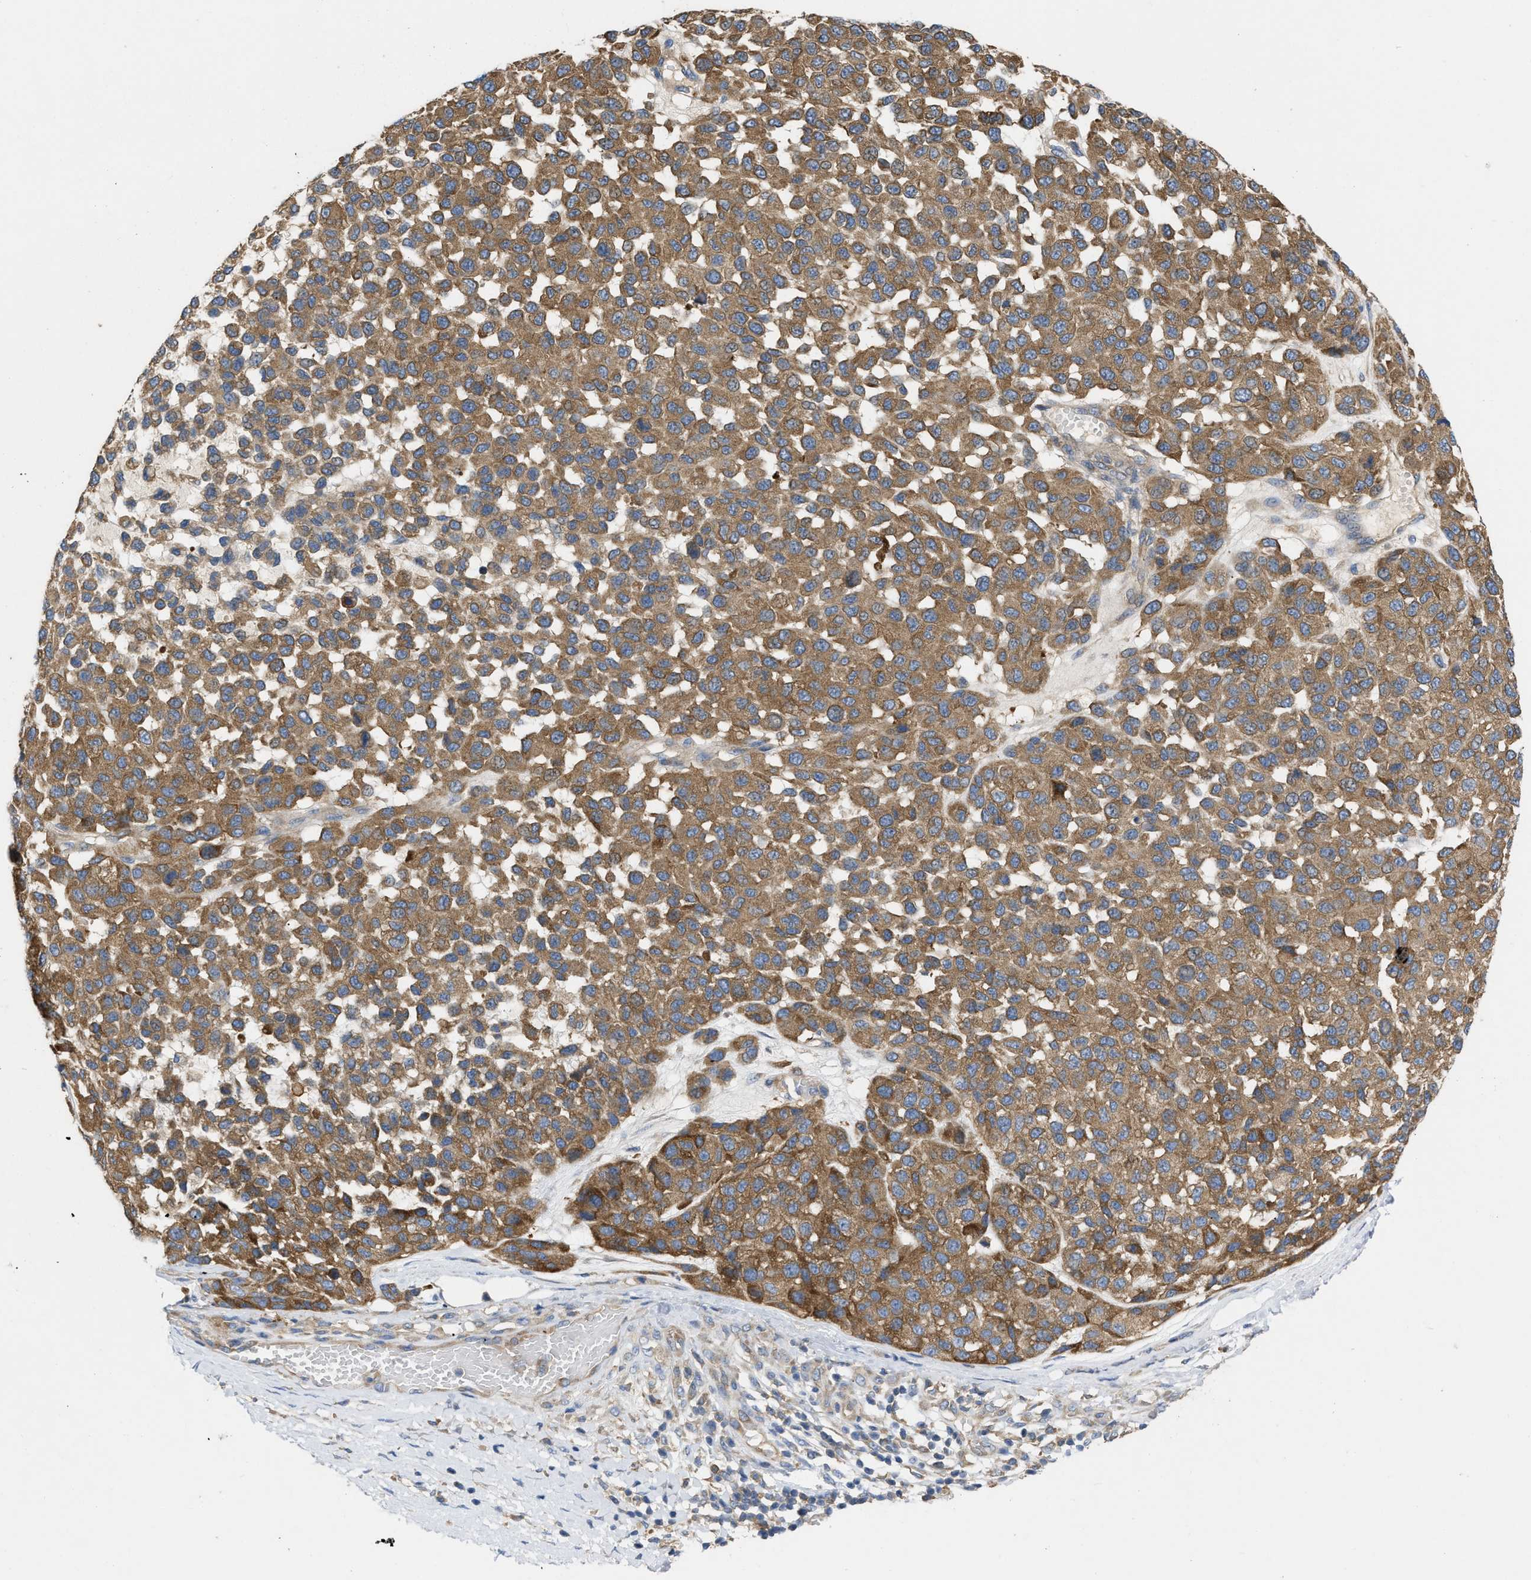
{"staining": {"intensity": "moderate", "quantity": ">75%", "location": "cytoplasmic/membranous"}, "tissue": "melanoma", "cell_type": "Tumor cells", "image_type": "cancer", "snomed": [{"axis": "morphology", "description": "Malignant melanoma, NOS"}, {"axis": "topography", "description": "Skin"}], "caption": "Approximately >75% of tumor cells in human melanoma reveal moderate cytoplasmic/membranous protein positivity as visualized by brown immunohistochemical staining.", "gene": "TMEM131", "patient": {"sex": "male", "age": 62}}